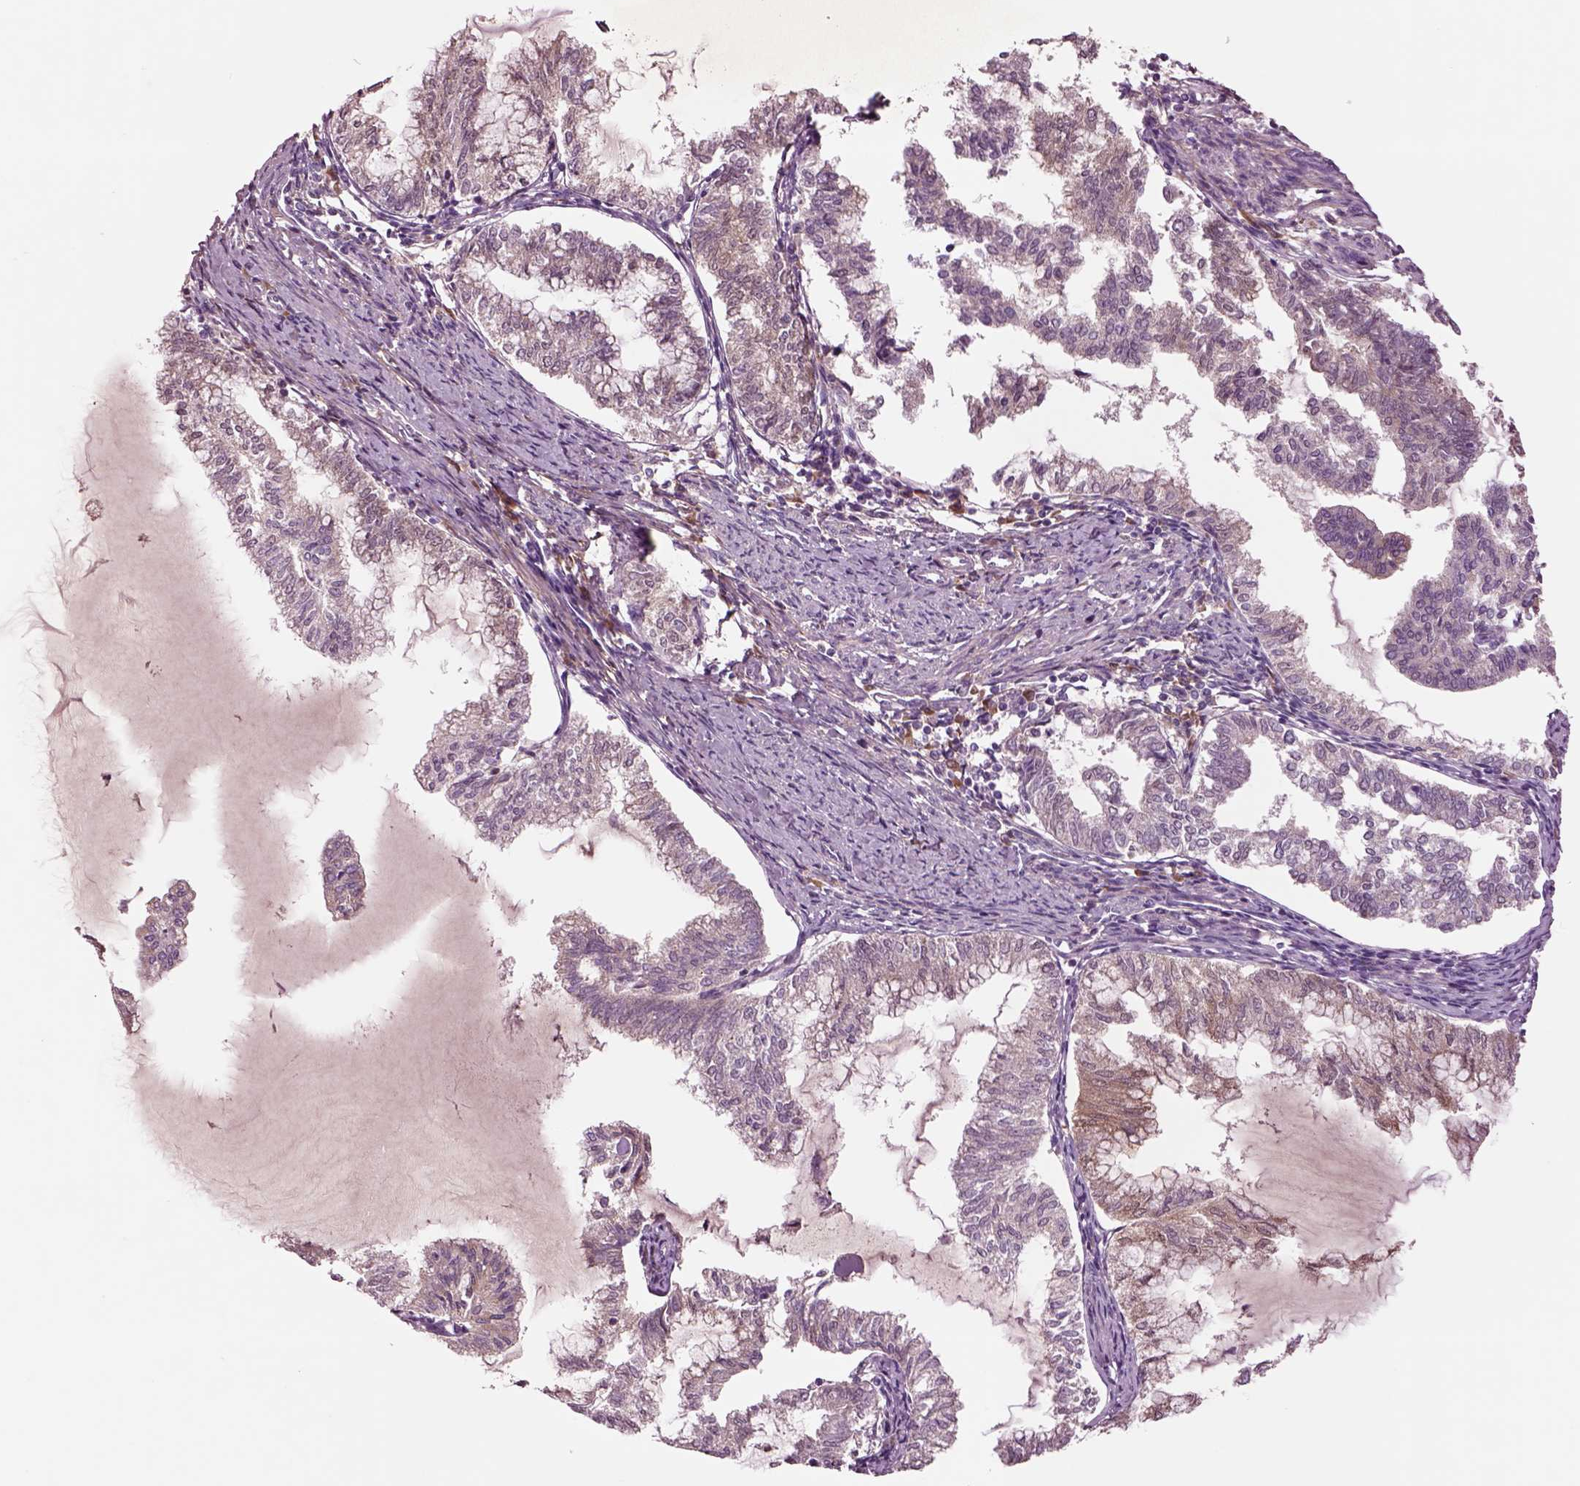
{"staining": {"intensity": "negative", "quantity": "none", "location": "none"}, "tissue": "endometrial cancer", "cell_type": "Tumor cells", "image_type": "cancer", "snomed": [{"axis": "morphology", "description": "Adenocarcinoma, NOS"}, {"axis": "topography", "description": "Endometrium"}], "caption": "A photomicrograph of human adenocarcinoma (endometrial) is negative for staining in tumor cells.", "gene": "SEC23A", "patient": {"sex": "female", "age": 79}}